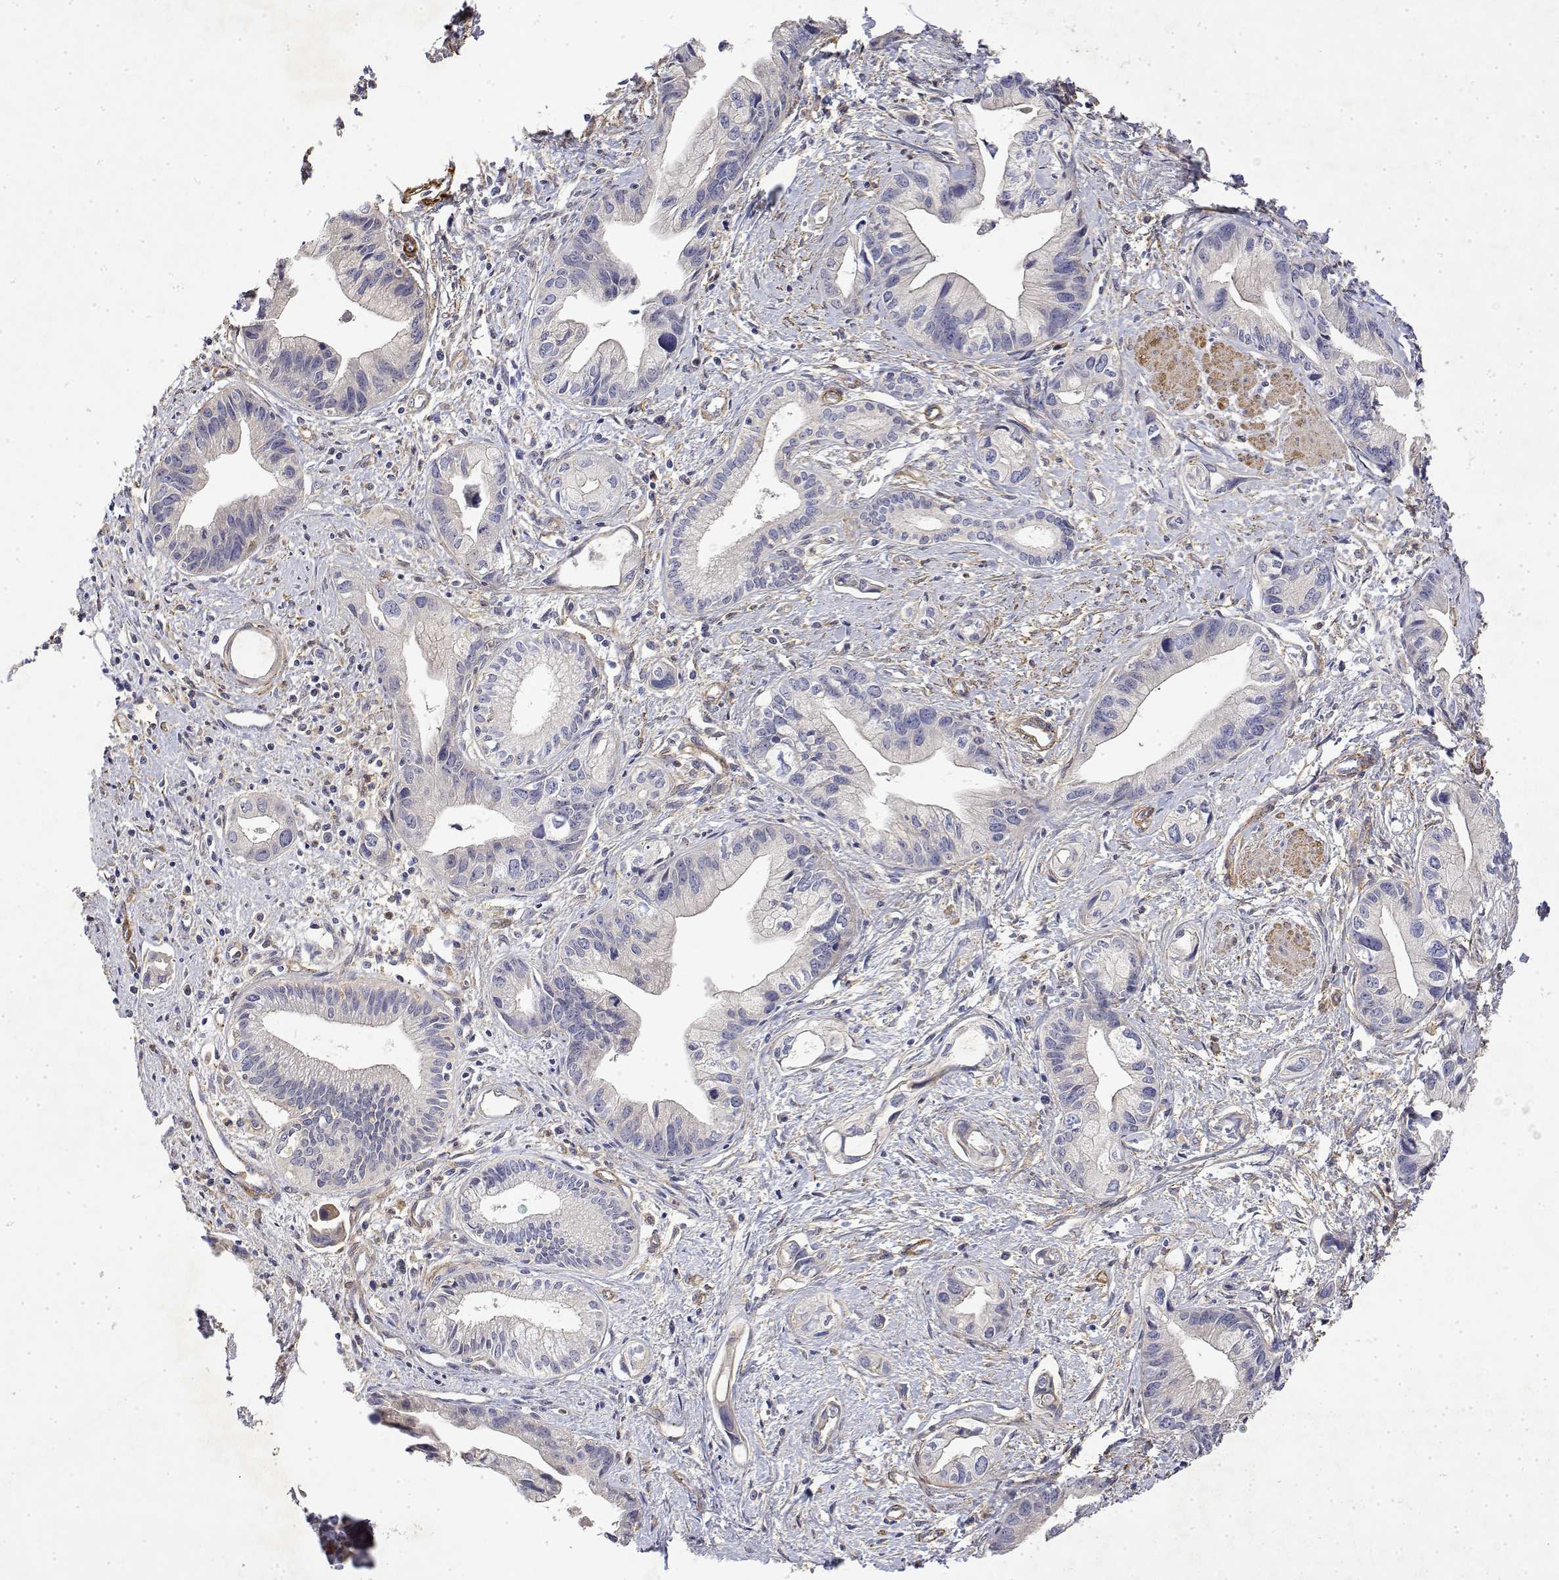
{"staining": {"intensity": "negative", "quantity": "none", "location": "none"}, "tissue": "pancreatic cancer", "cell_type": "Tumor cells", "image_type": "cancer", "snomed": [{"axis": "morphology", "description": "Adenocarcinoma, NOS"}, {"axis": "topography", "description": "Pancreas"}], "caption": "Photomicrograph shows no protein positivity in tumor cells of pancreatic cancer (adenocarcinoma) tissue.", "gene": "SOWAHD", "patient": {"sex": "female", "age": 61}}